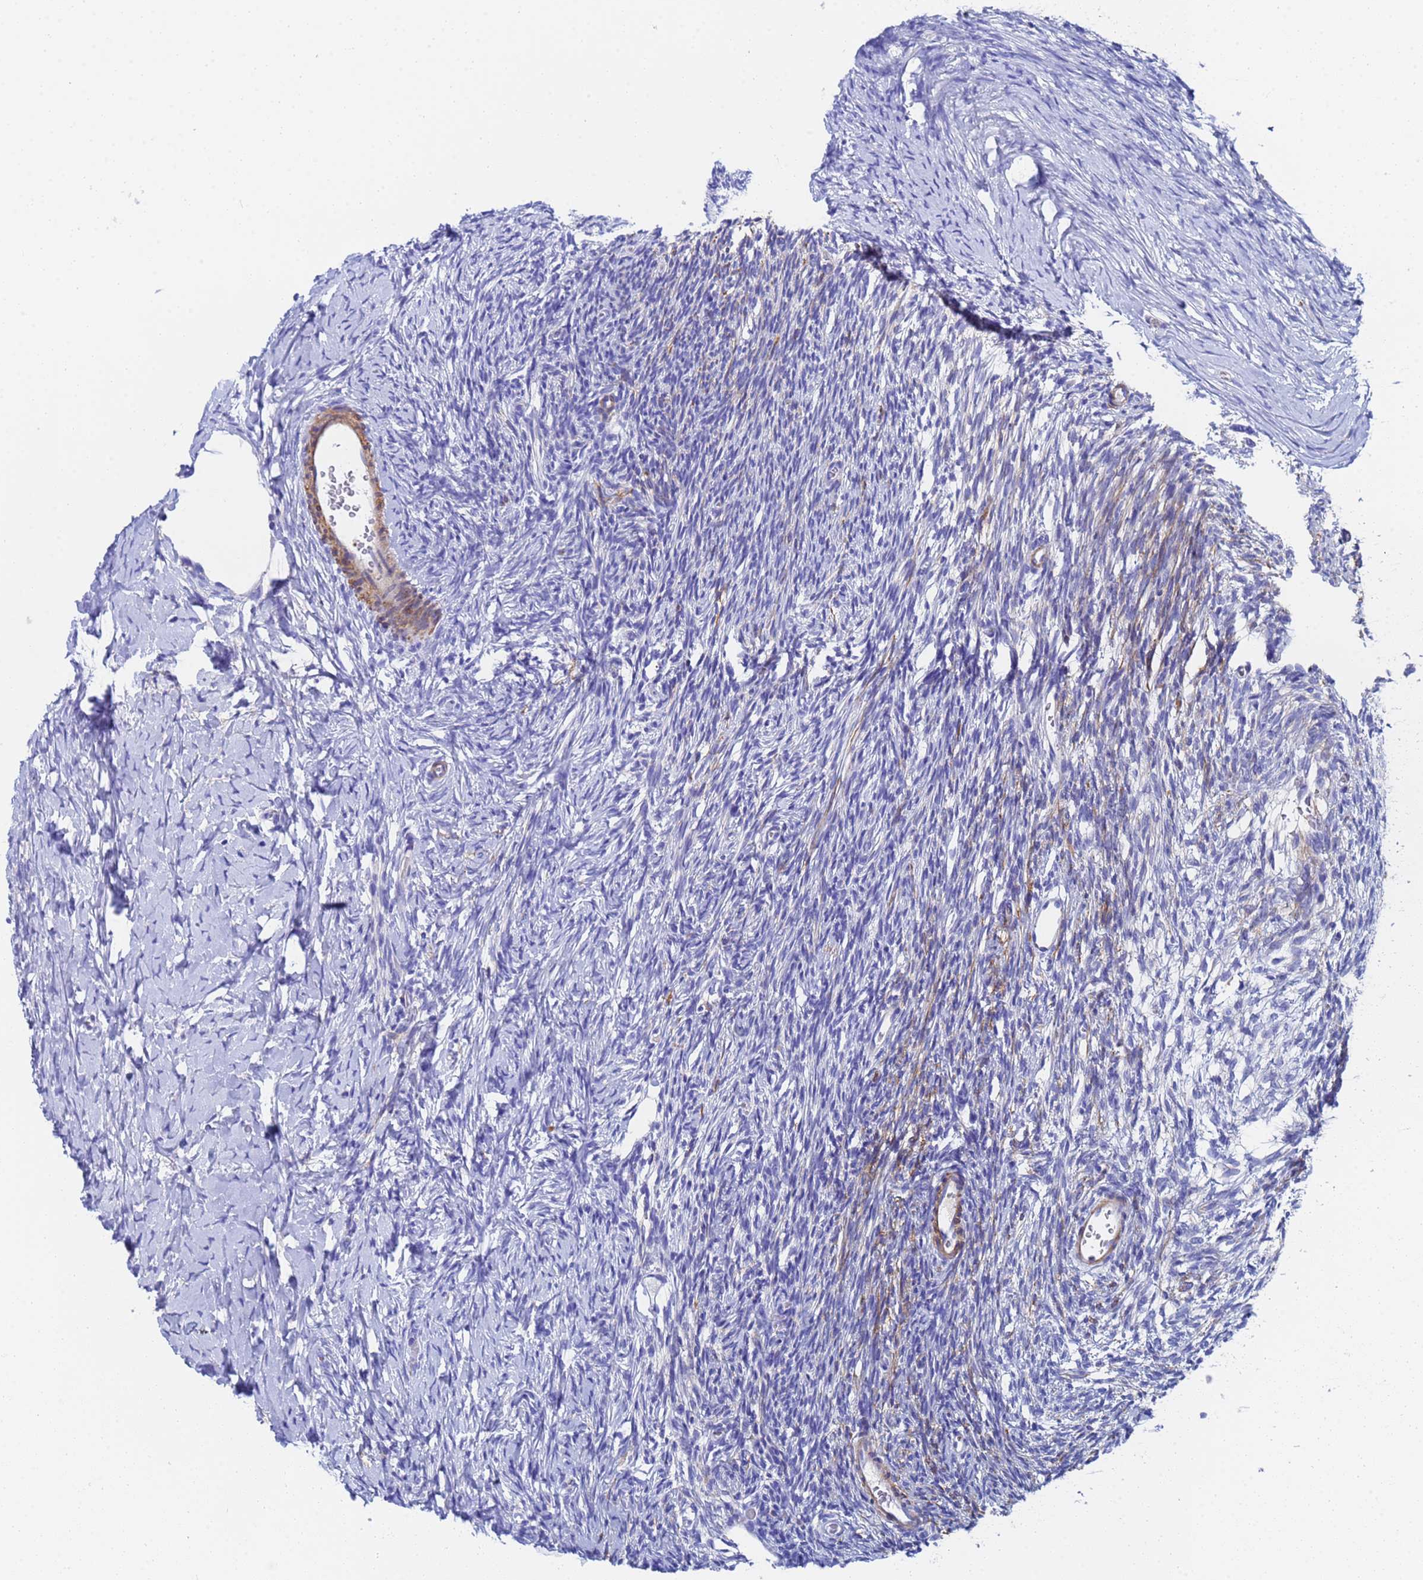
{"staining": {"intensity": "negative", "quantity": "none", "location": "none"}, "tissue": "ovary", "cell_type": "Follicle cells", "image_type": "normal", "snomed": [{"axis": "morphology", "description": "Normal tissue, NOS"}, {"axis": "topography", "description": "Ovary"}], "caption": "A high-resolution image shows IHC staining of normal ovary, which displays no significant expression in follicle cells. (Stains: DAB immunohistochemistry (IHC) with hematoxylin counter stain, Microscopy: brightfield microscopy at high magnification).", "gene": "CST1", "patient": {"sex": "female", "age": 39}}